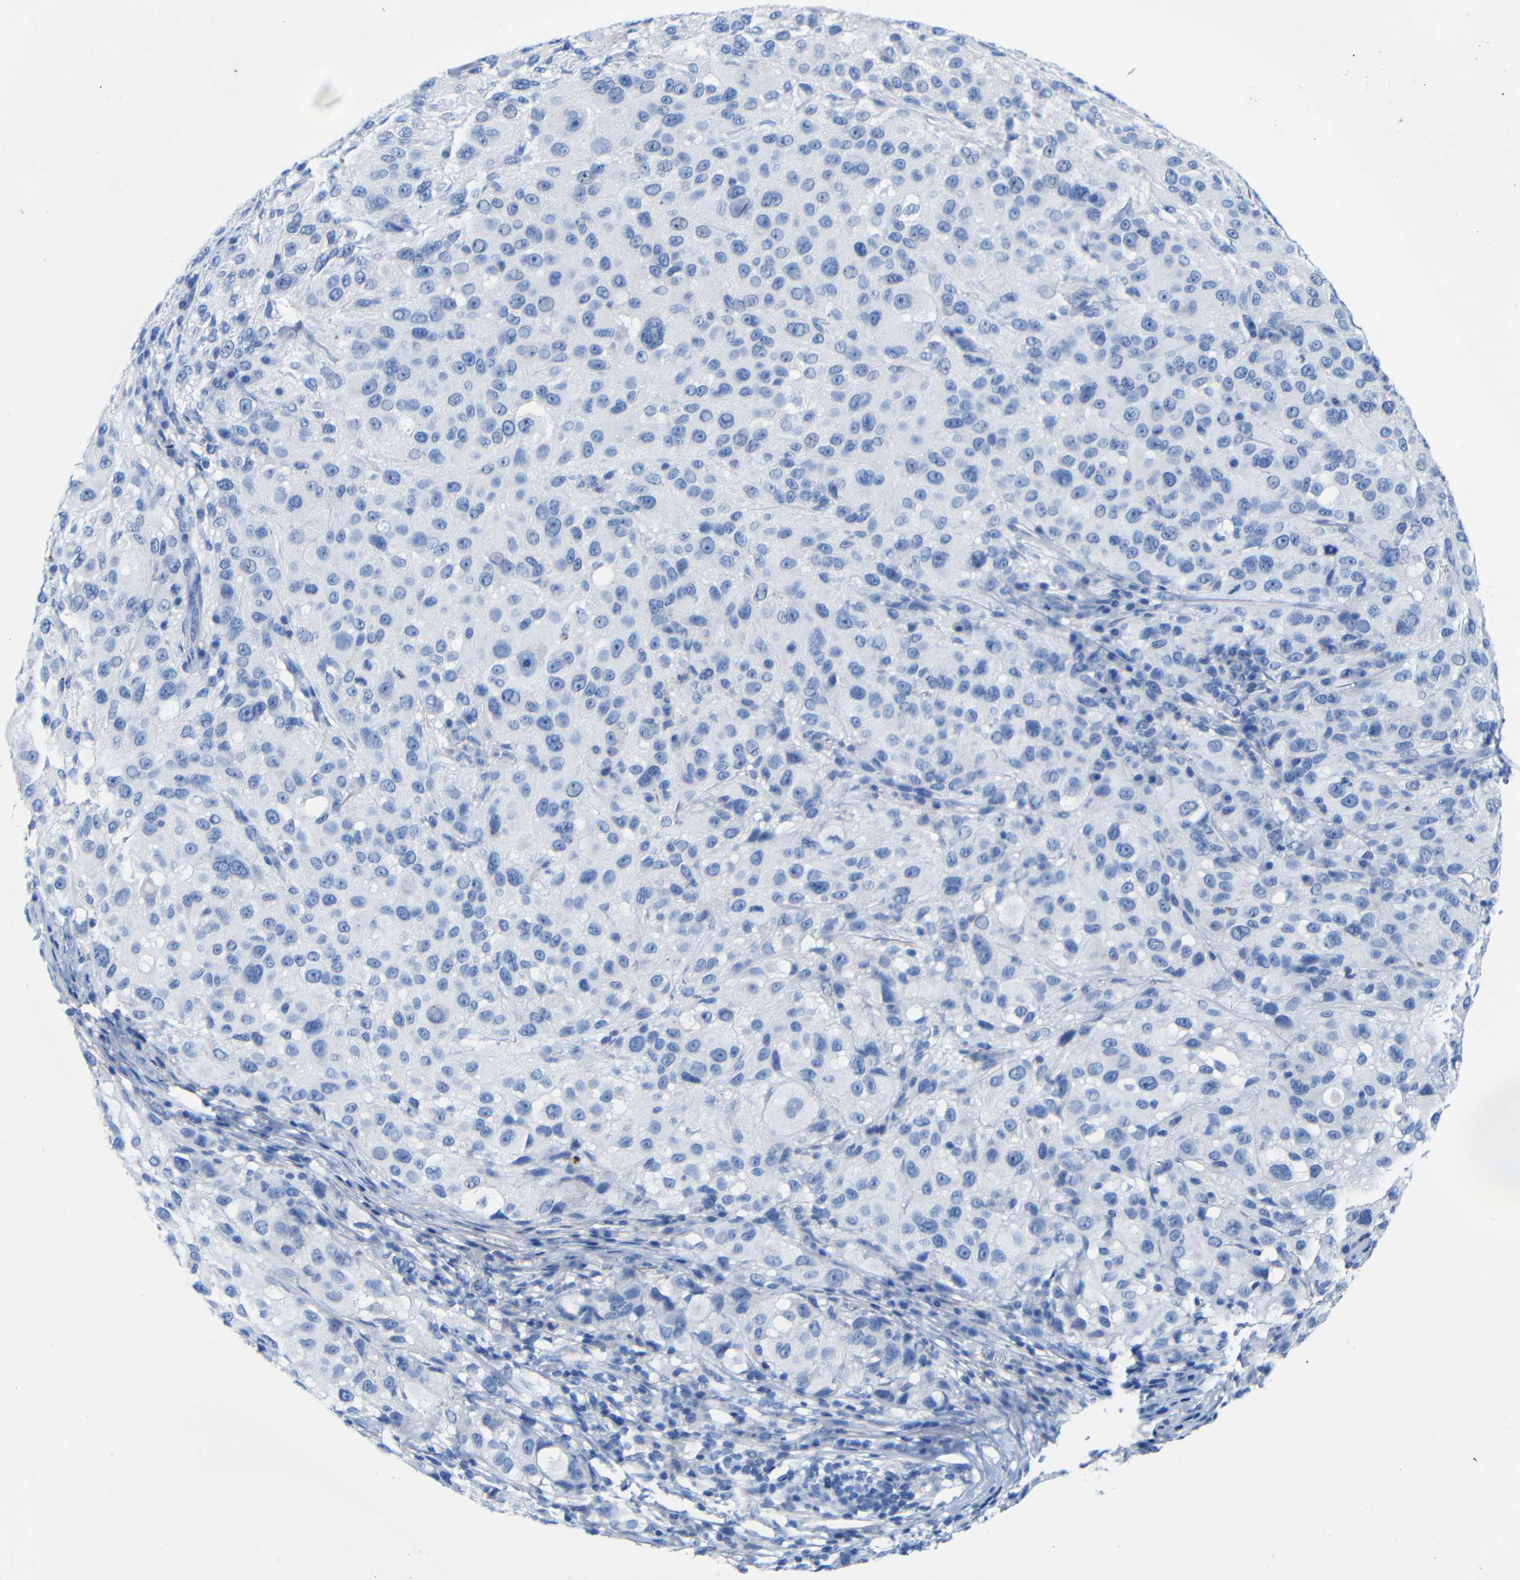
{"staining": {"intensity": "negative", "quantity": "none", "location": "none"}, "tissue": "melanoma", "cell_type": "Tumor cells", "image_type": "cancer", "snomed": [{"axis": "morphology", "description": "Necrosis, NOS"}, {"axis": "morphology", "description": "Malignant melanoma, NOS"}, {"axis": "topography", "description": "Skin"}], "caption": "The histopathology image demonstrates no significant staining in tumor cells of malignant melanoma.", "gene": "CGNL1", "patient": {"sex": "female", "age": 87}}